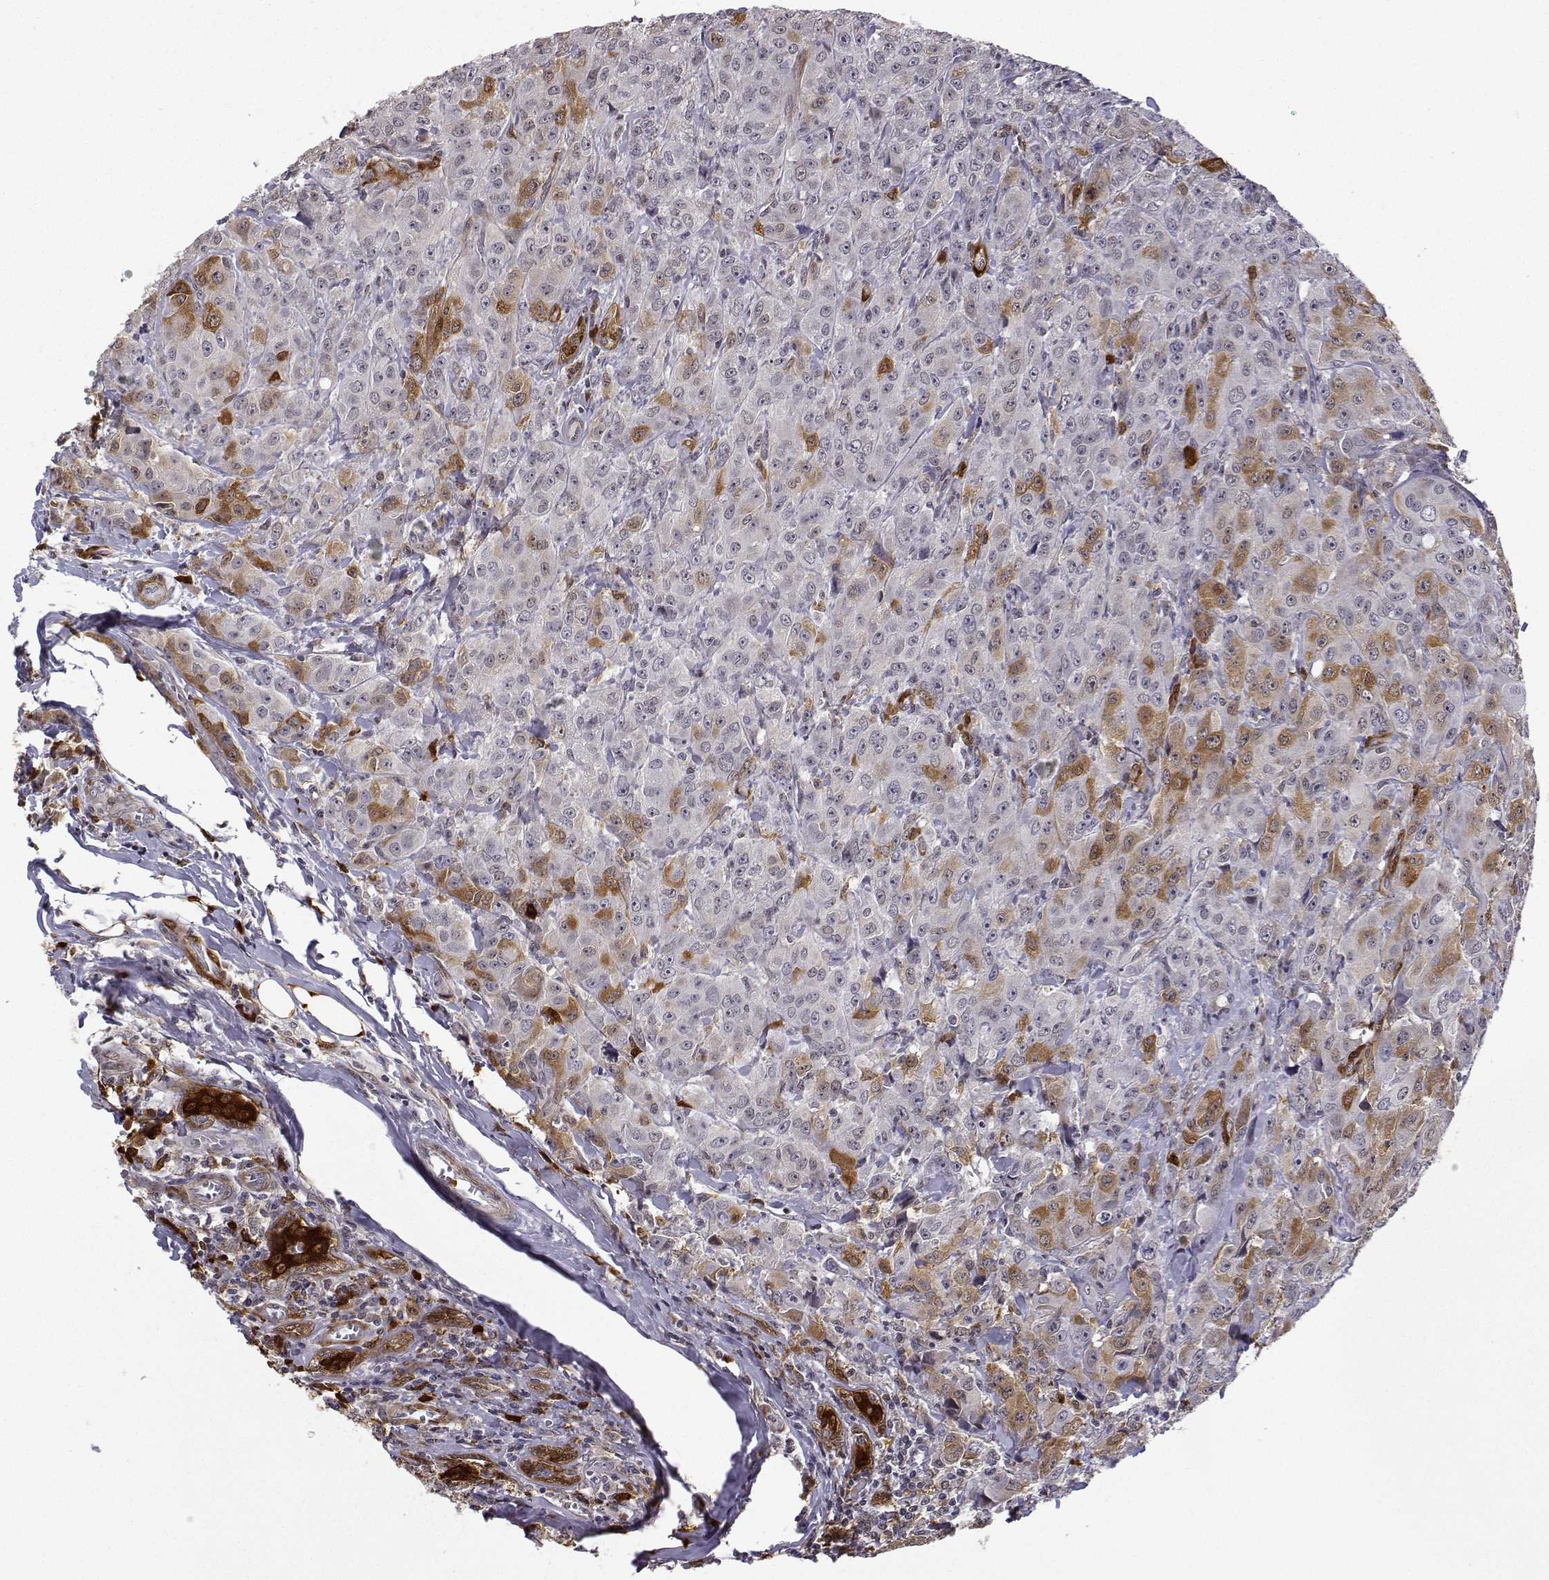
{"staining": {"intensity": "moderate", "quantity": "<25%", "location": "cytoplasmic/membranous"}, "tissue": "breast cancer", "cell_type": "Tumor cells", "image_type": "cancer", "snomed": [{"axis": "morphology", "description": "Duct carcinoma"}, {"axis": "topography", "description": "Breast"}], "caption": "A photomicrograph showing moderate cytoplasmic/membranous positivity in about <25% of tumor cells in breast cancer (intraductal carcinoma), as visualized by brown immunohistochemical staining.", "gene": "PHGDH", "patient": {"sex": "female", "age": 43}}